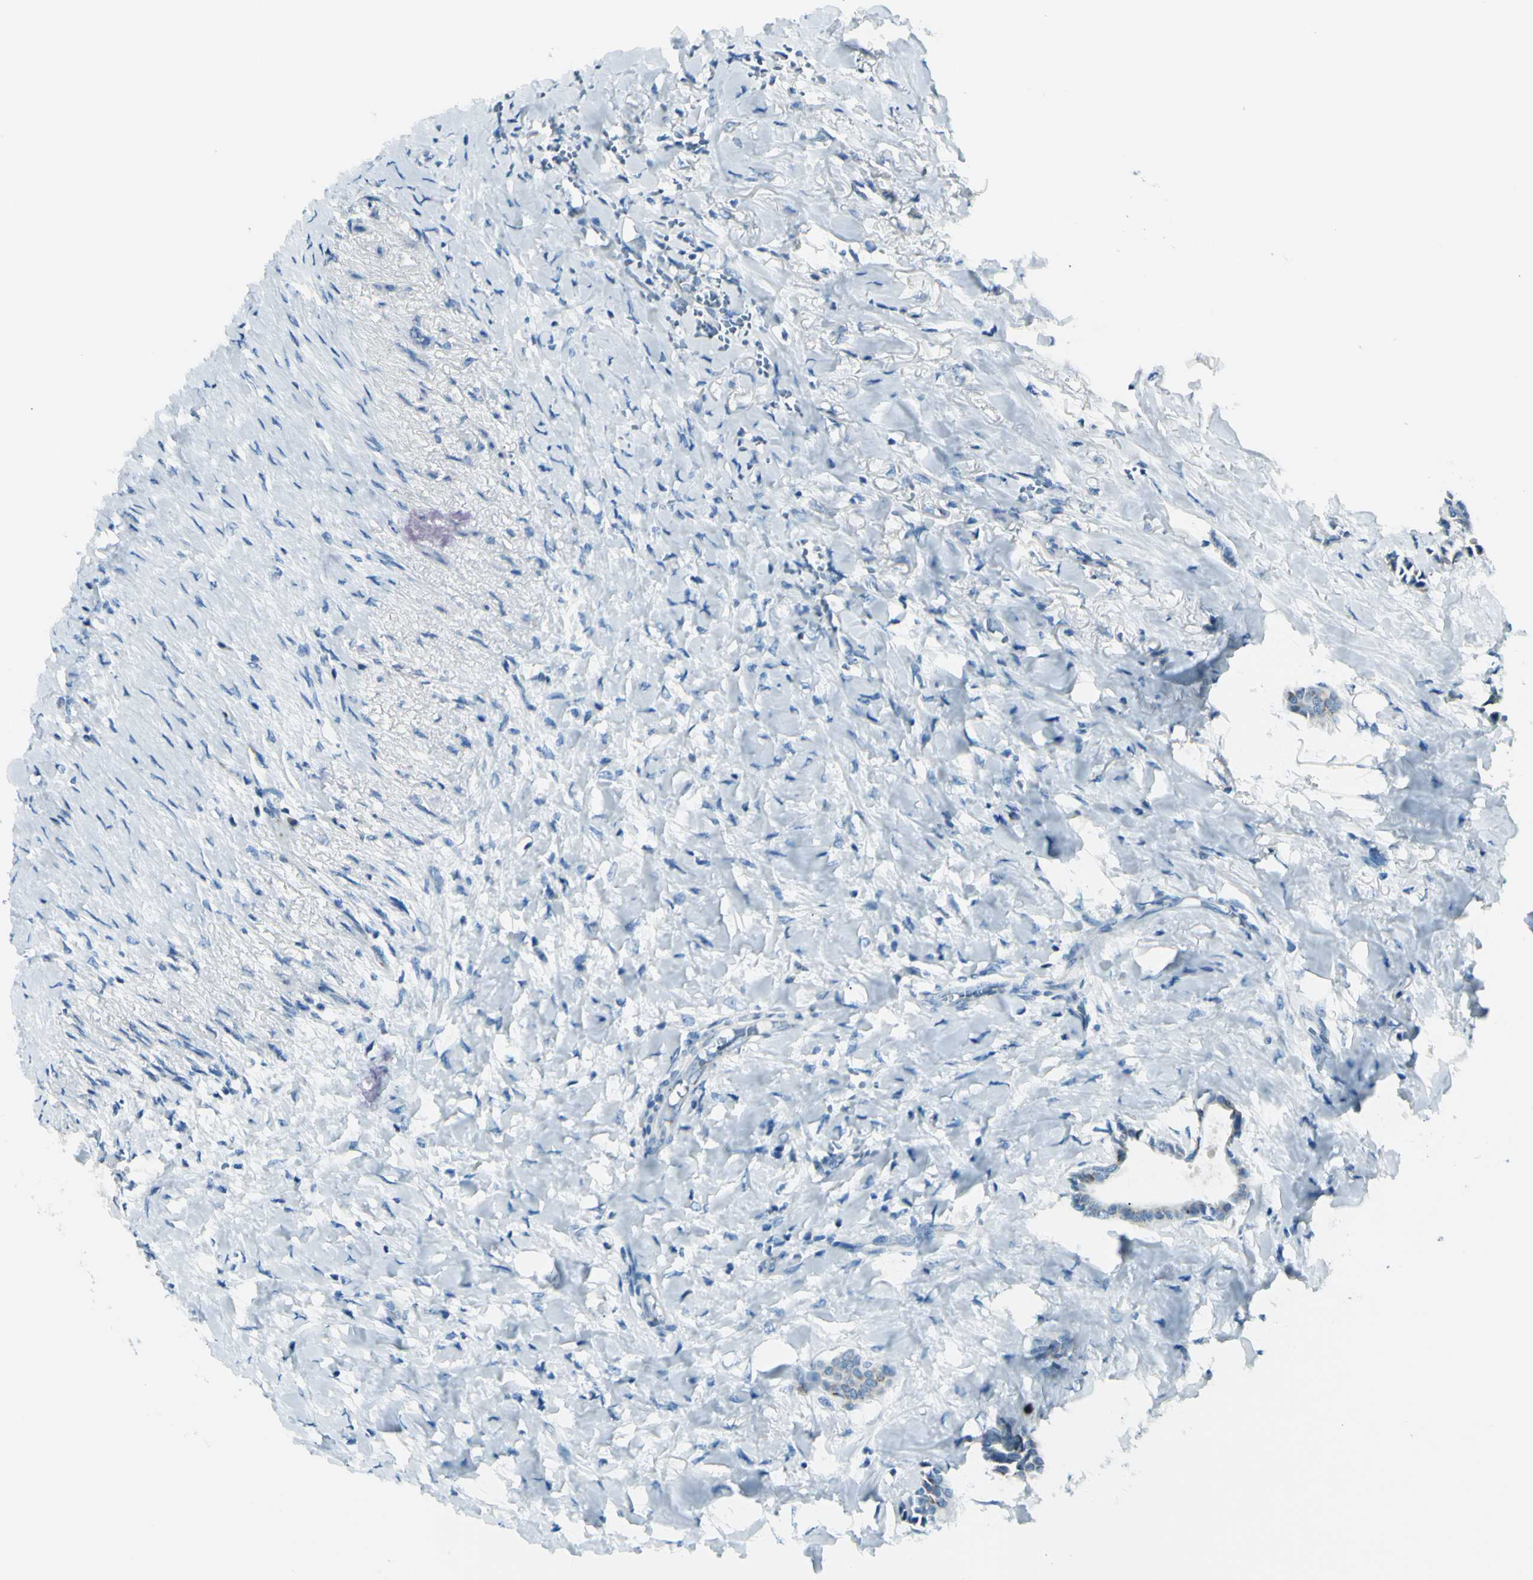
{"staining": {"intensity": "weak", "quantity": "25%-75%", "location": "cytoplasmic/membranous"}, "tissue": "head and neck cancer", "cell_type": "Tumor cells", "image_type": "cancer", "snomed": [{"axis": "morphology", "description": "Adenocarcinoma, NOS"}, {"axis": "topography", "description": "Salivary gland"}, {"axis": "topography", "description": "Head-Neck"}], "caption": "DAB immunohistochemical staining of human adenocarcinoma (head and neck) reveals weak cytoplasmic/membranous protein staining in approximately 25%-75% of tumor cells.", "gene": "B4GALT1", "patient": {"sex": "female", "age": 59}}